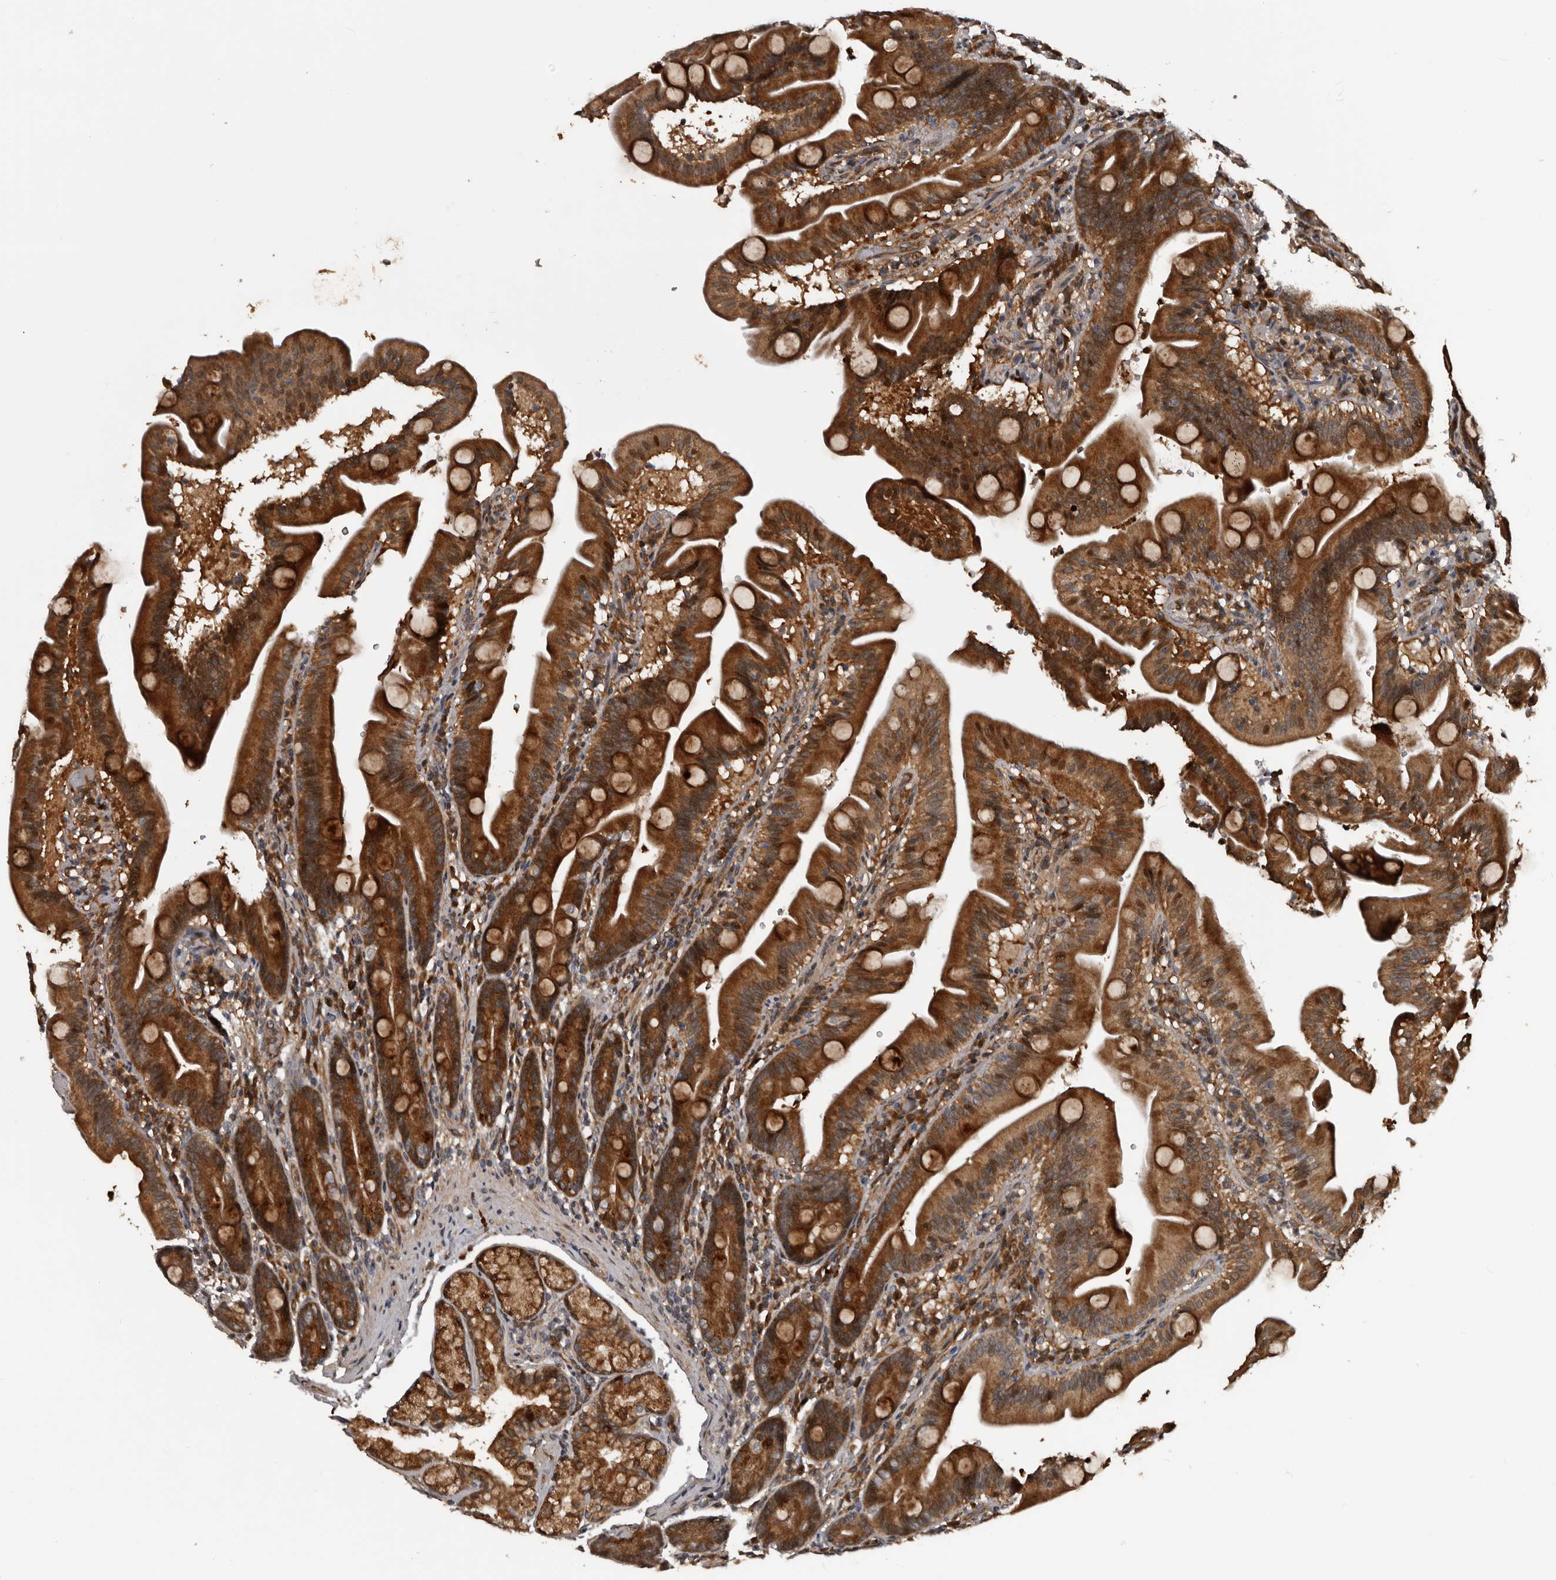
{"staining": {"intensity": "strong", "quantity": ">75%", "location": "cytoplasmic/membranous"}, "tissue": "duodenum", "cell_type": "Glandular cells", "image_type": "normal", "snomed": [{"axis": "morphology", "description": "Normal tissue, NOS"}, {"axis": "topography", "description": "Duodenum"}], "caption": "Immunohistochemical staining of unremarkable human duodenum shows strong cytoplasmic/membranous protein expression in about >75% of glandular cells.", "gene": "SERTAD4", "patient": {"sex": "male", "age": 54}}